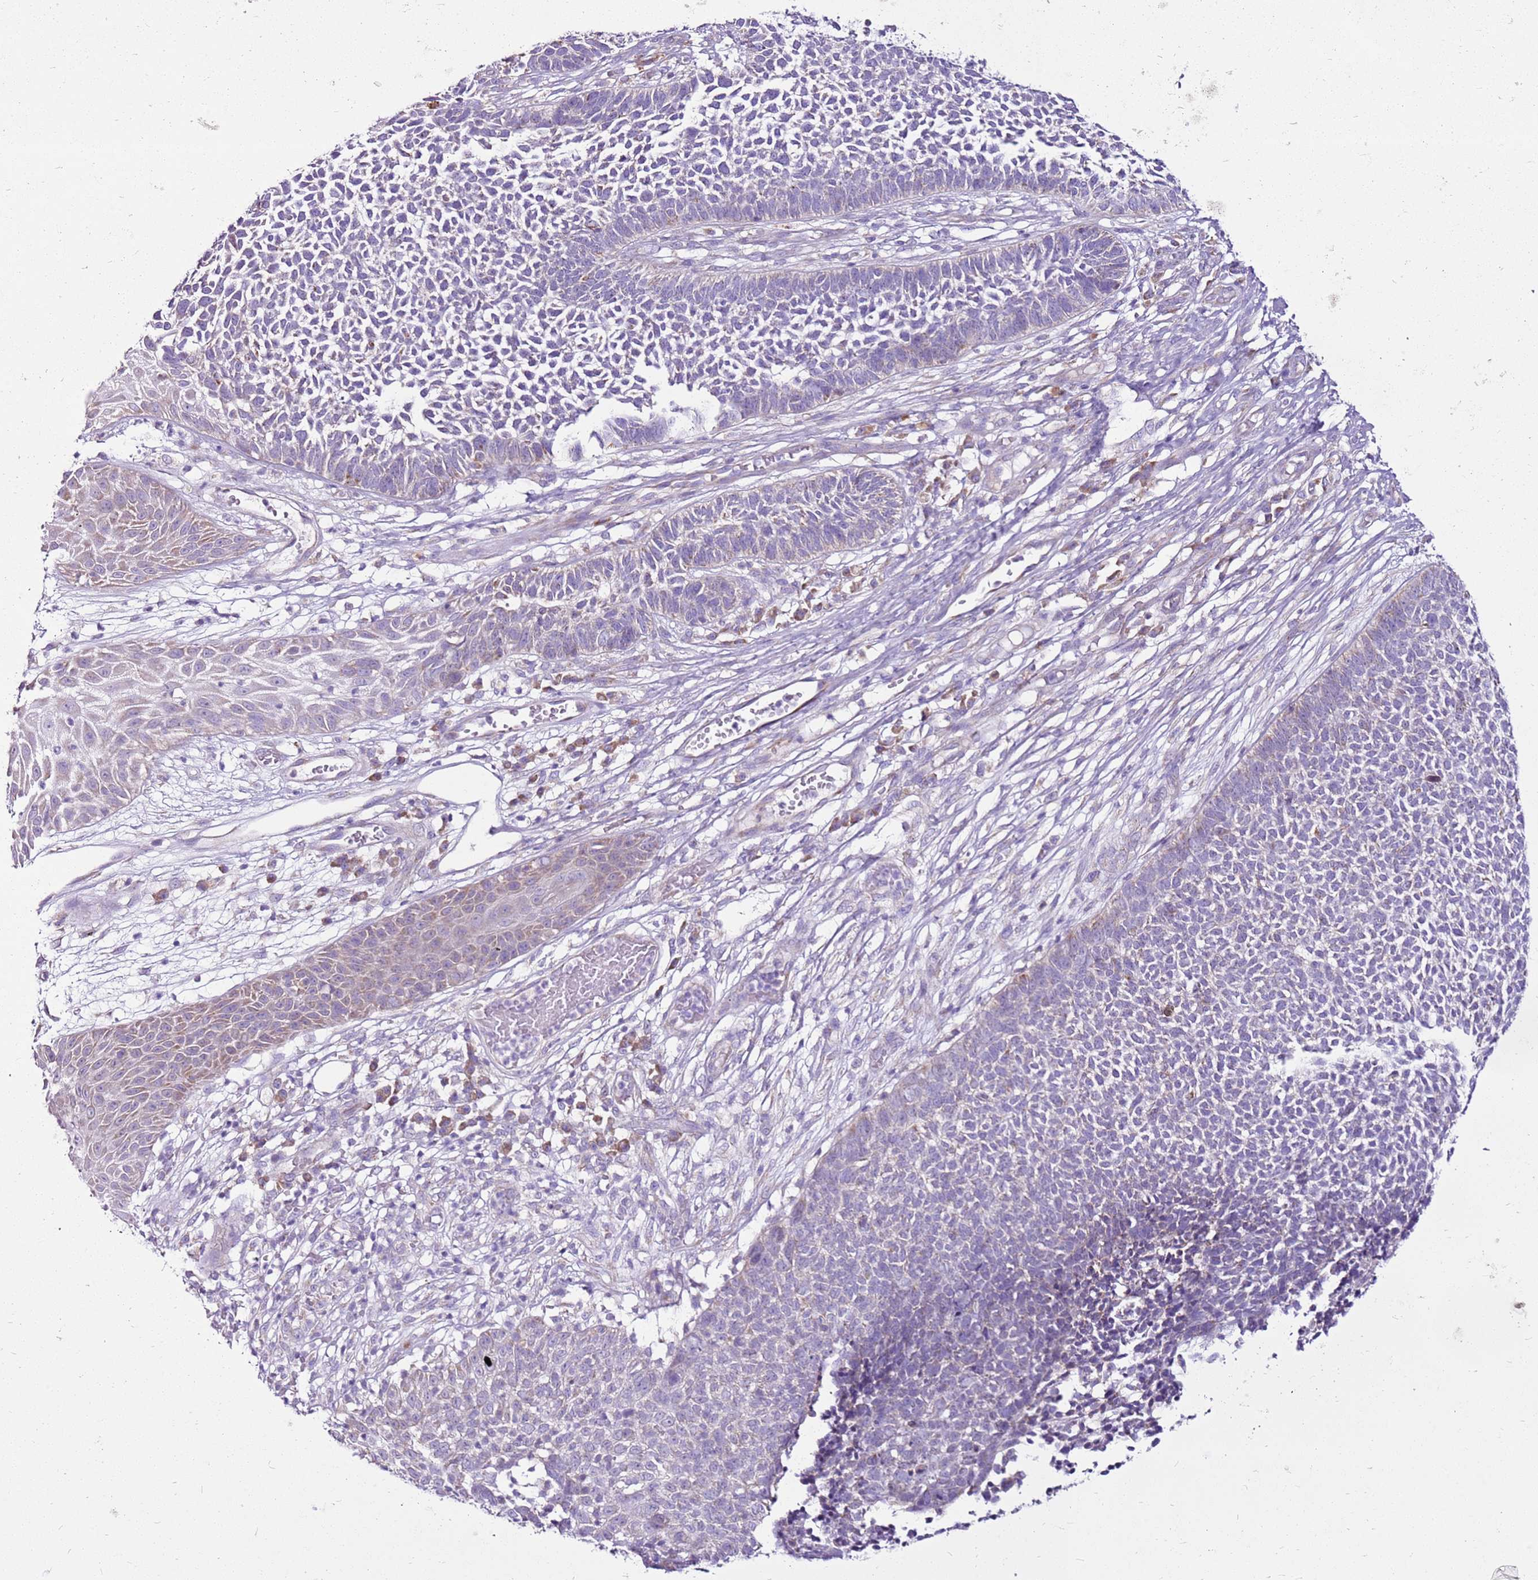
{"staining": {"intensity": "negative", "quantity": "none", "location": "none"}, "tissue": "skin cancer", "cell_type": "Tumor cells", "image_type": "cancer", "snomed": [{"axis": "morphology", "description": "Basal cell carcinoma"}, {"axis": "topography", "description": "Skin"}], "caption": "The immunohistochemistry image has no significant expression in tumor cells of skin basal cell carcinoma tissue.", "gene": "MRPL36", "patient": {"sex": "female", "age": 84}}